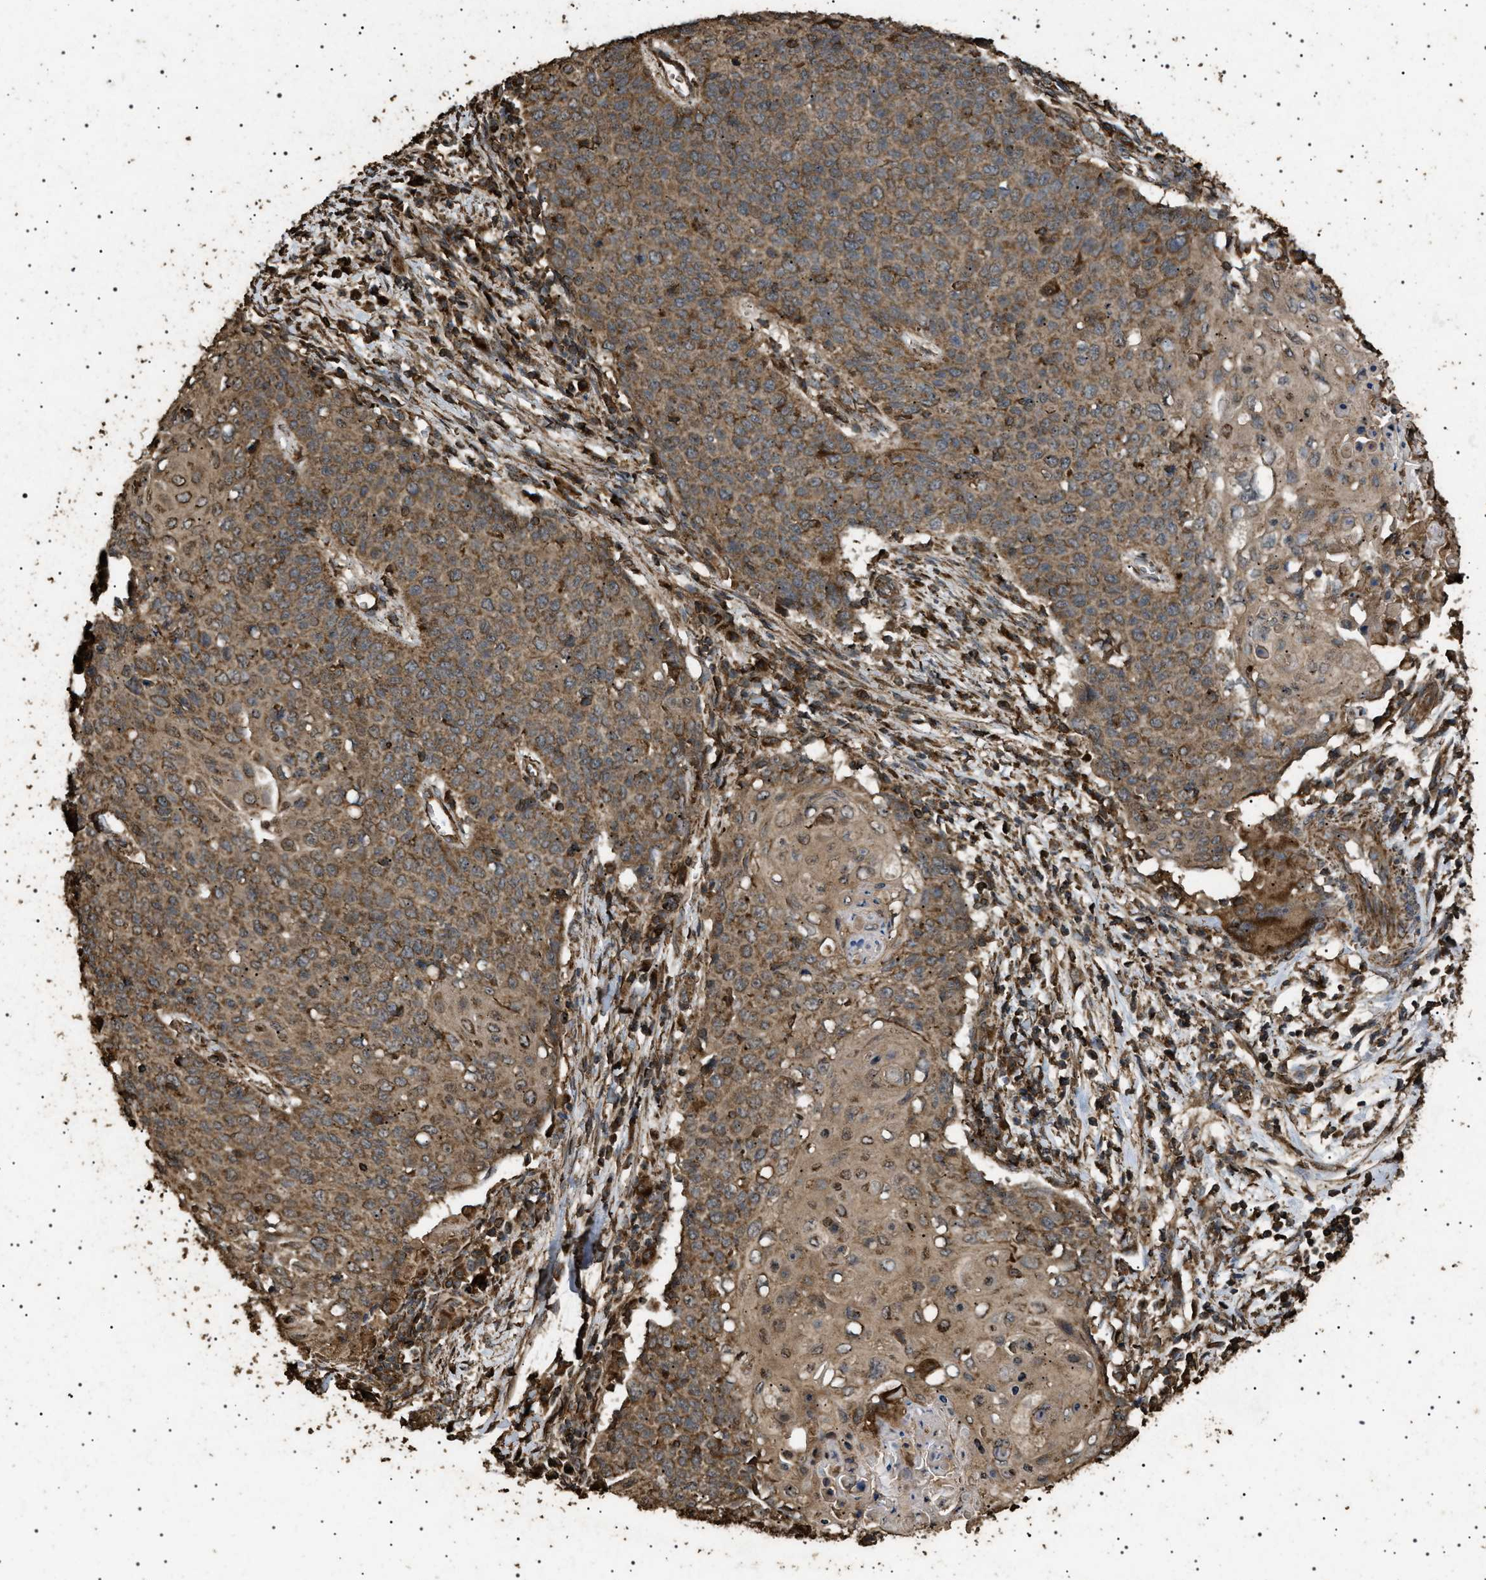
{"staining": {"intensity": "moderate", "quantity": ">75%", "location": "cytoplasmic/membranous"}, "tissue": "cervical cancer", "cell_type": "Tumor cells", "image_type": "cancer", "snomed": [{"axis": "morphology", "description": "Squamous cell carcinoma, NOS"}, {"axis": "topography", "description": "Cervix"}], "caption": "This is a photomicrograph of IHC staining of cervical cancer (squamous cell carcinoma), which shows moderate staining in the cytoplasmic/membranous of tumor cells.", "gene": "CYRIA", "patient": {"sex": "female", "age": 39}}